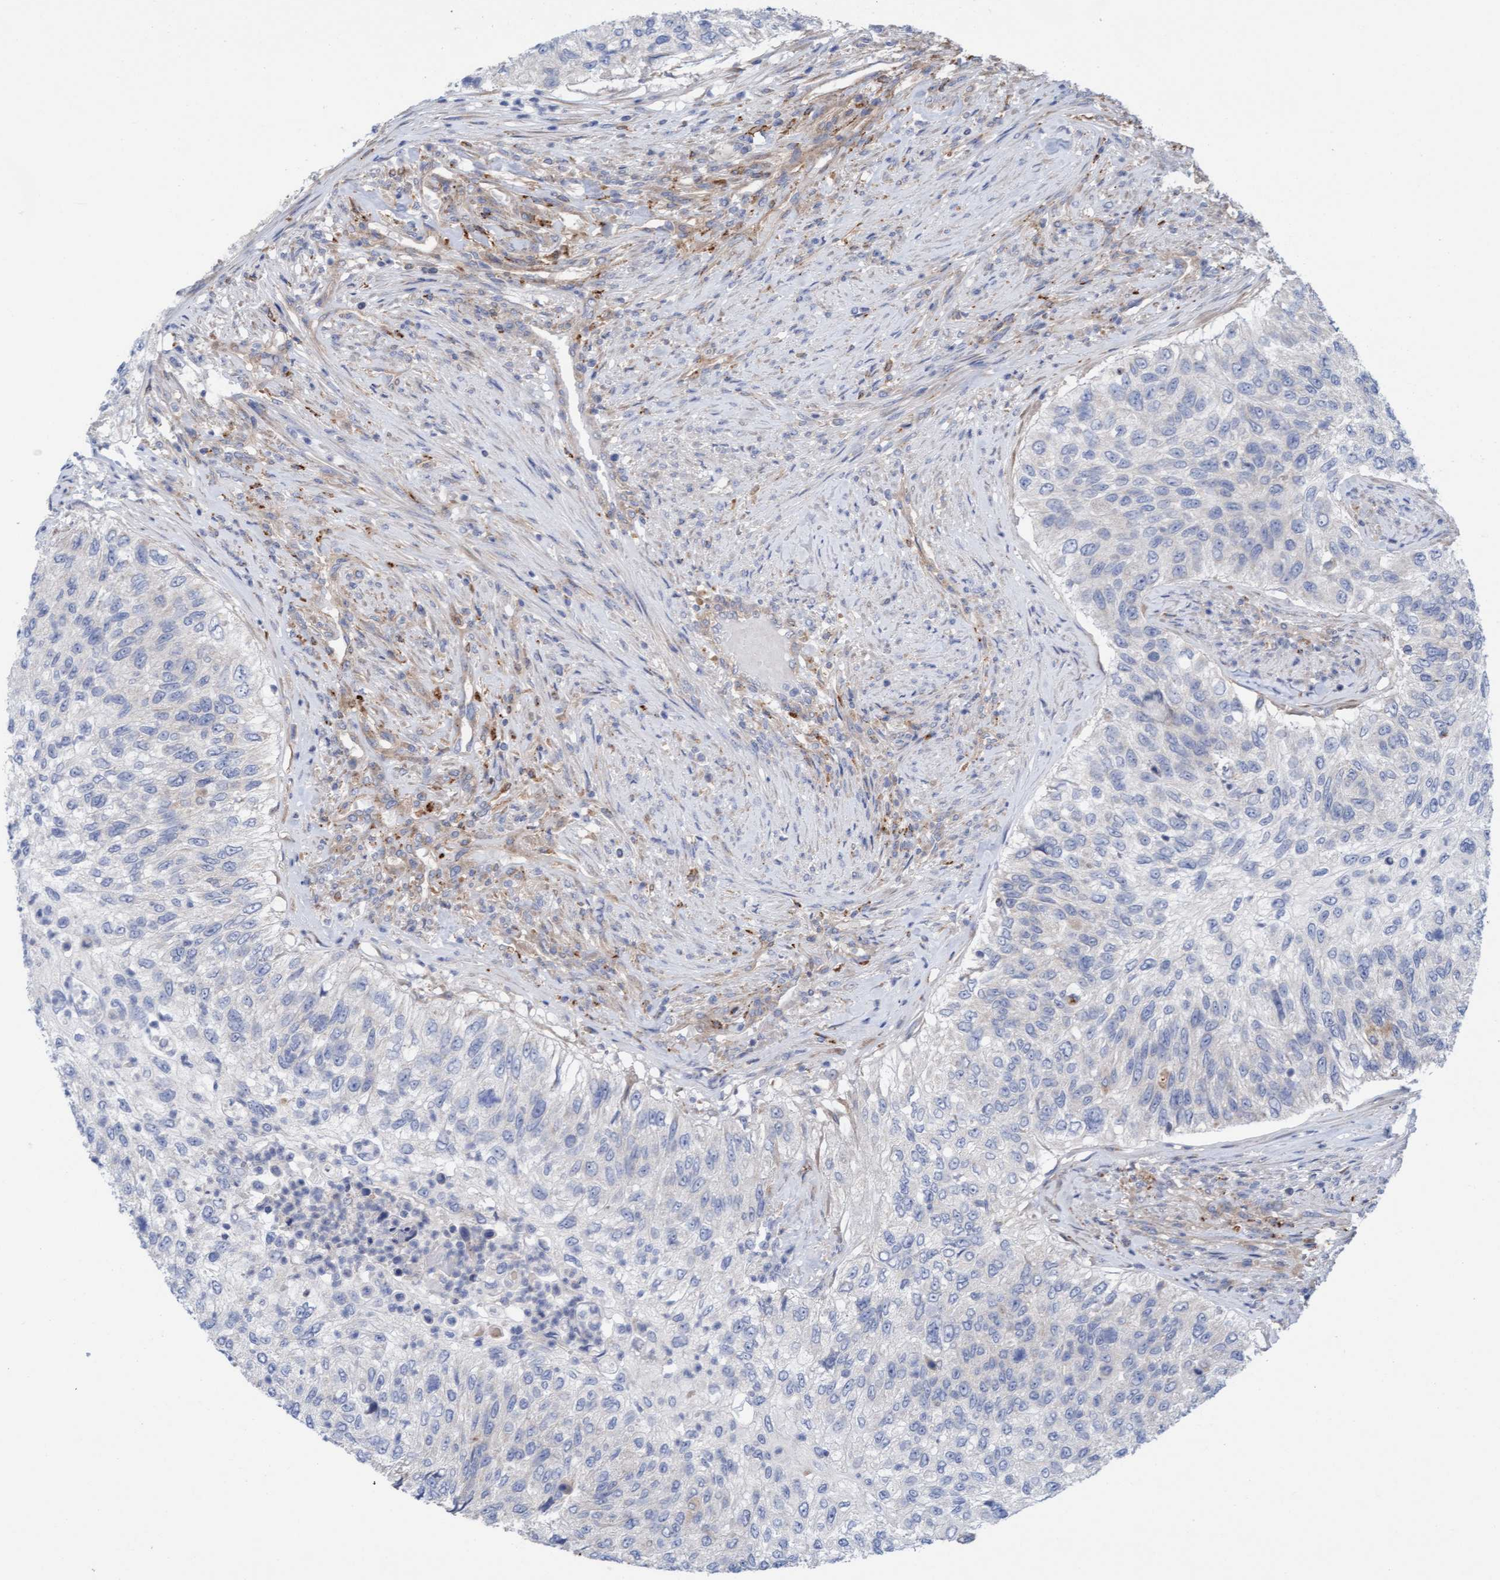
{"staining": {"intensity": "negative", "quantity": "none", "location": "none"}, "tissue": "urothelial cancer", "cell_type": "Tumor cells", "image_type": "cancer", "snomed": [{"axis": "morphology", "description": "Urothelial carcinoma, High grade"}, {"axis": "topography", "description": "Urinary bladder"}], "caption": "There is no significant positivity in tumor cells of urothelial carcinoma (high-grade). Nuclei are stained in blue.", "gene": "CDK5RAP3", "patient": {"sex": "female", "age": 60}}